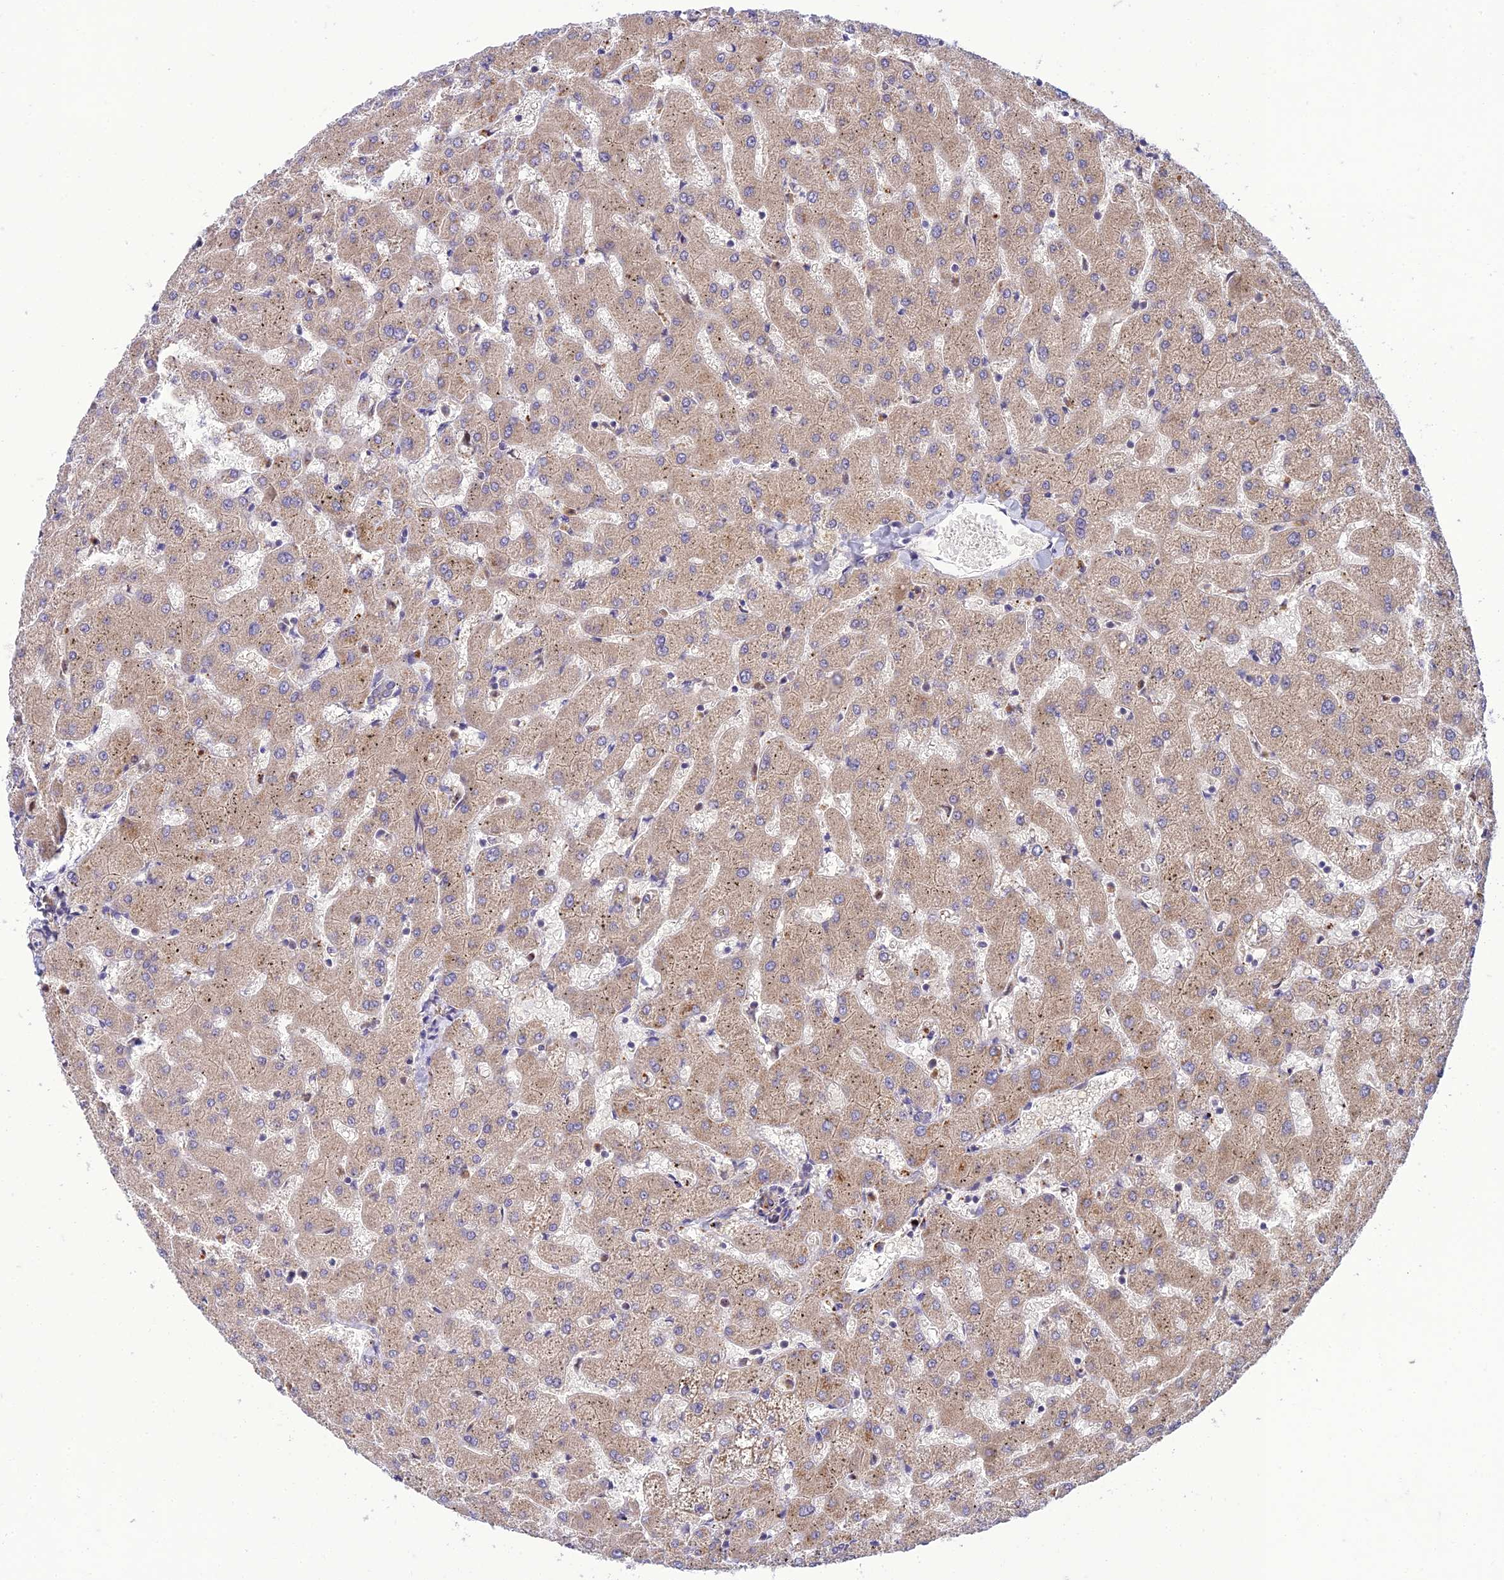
{"staining": {"intensity": "weak", "quantity": "<25%", "location": "cytoplasmic/membranous"}, "tissue": "liver", "cell_type": "Cholangiocytes", "image_type": "normal", "snomed": [{"axis": "morphology", "description": "Normal tissue, NOS"}, {"axis": "topography", "description": "Liver"}], "caption": "Immunohistochemistry (IHC) photomicrograph of unremarkable liver: human liver stained with DAB demonstrates no significant protein positivity in cholangiocytes. Nuclei are stained in blue.", "gene": "IRAK3", "patient": {"sex": "female", "age": 63}}